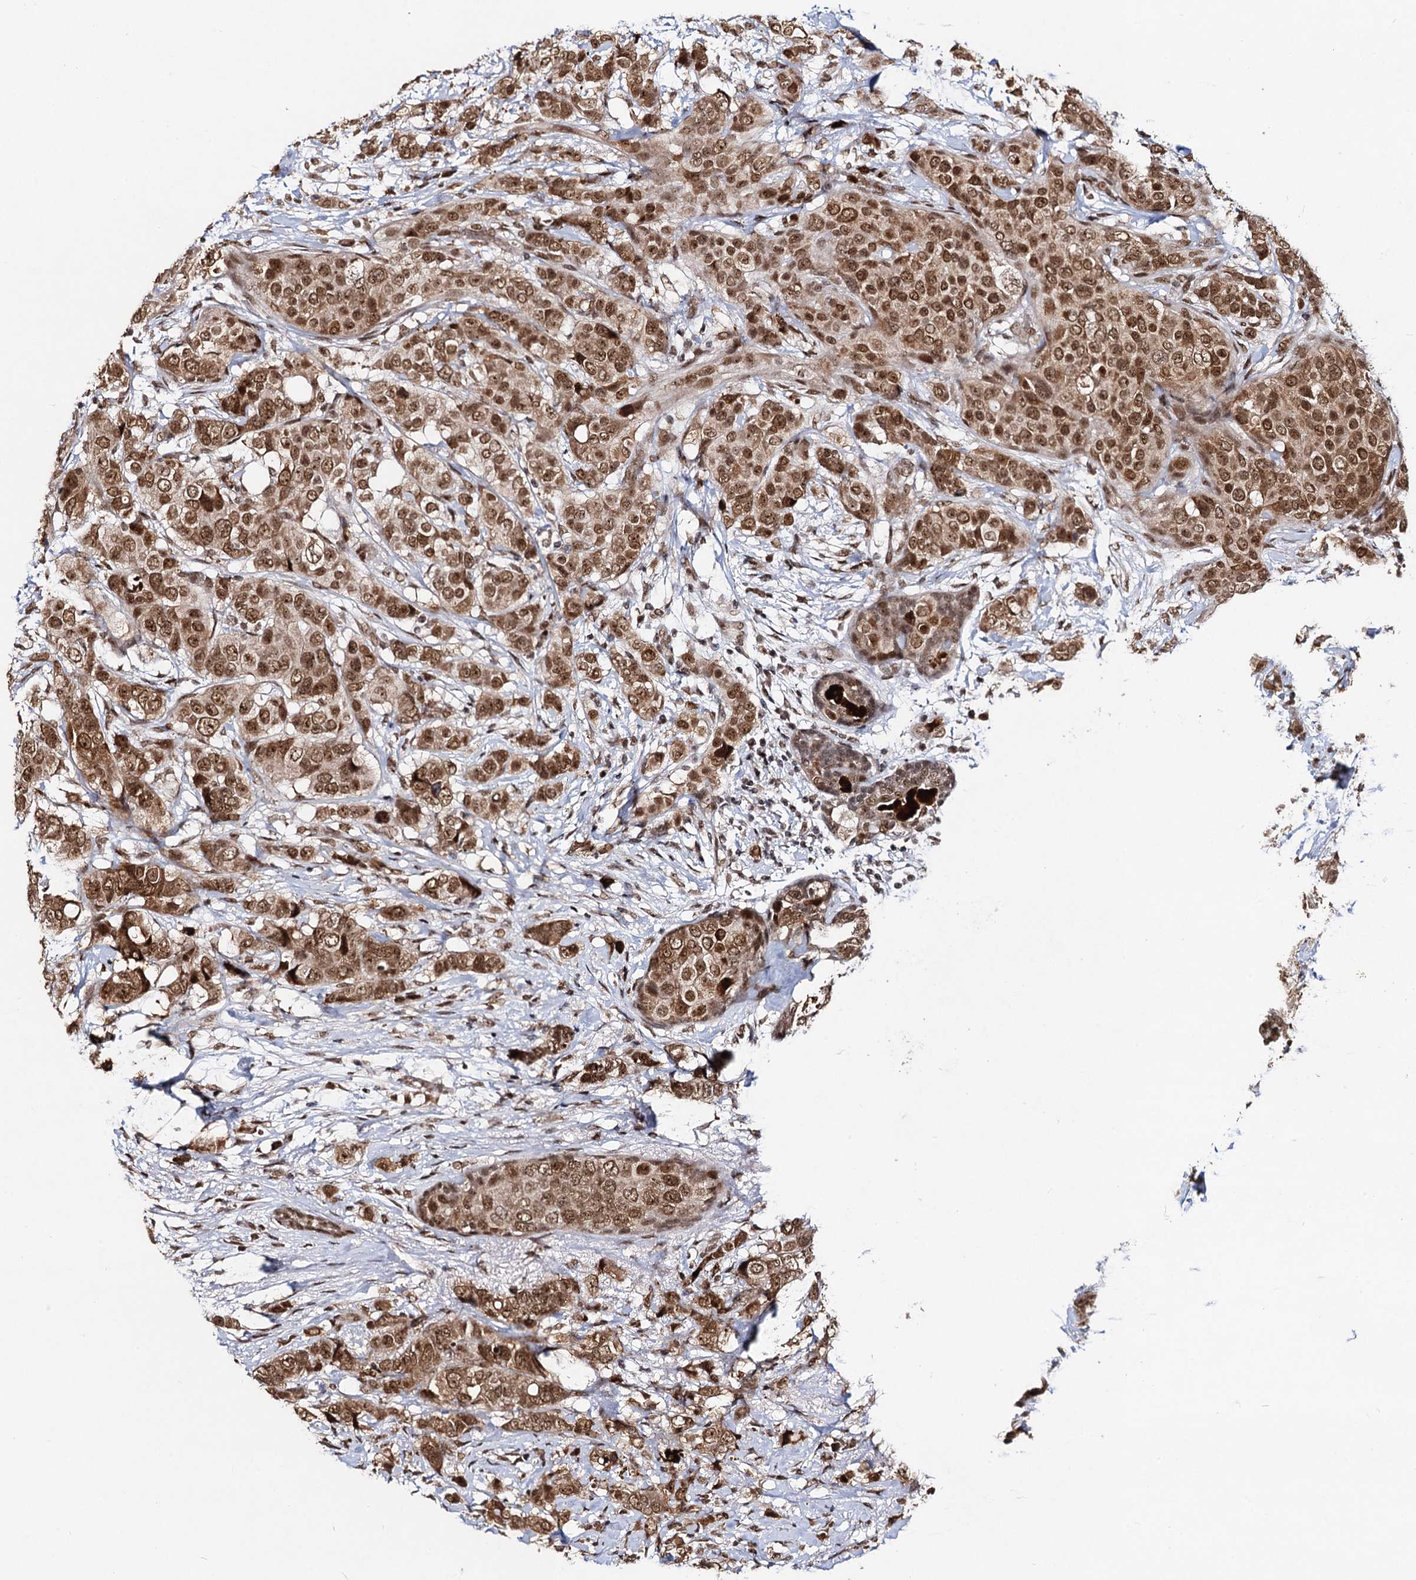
{"staining": {"intensity": "moderate", "quantity": ">75%", "location": "nuclear"}, "tissue": "breast cancer", "cell_type": "Tumor cells", "image_type": "cancer", "snomed": [{"axis": "morphology", "description": "Lobular carcinoma"}, {"axis": "topography", "description": "Breast"}], "caption": "This histopathology image exhibits breast cancer stained with immunohistochemistry (IHC) to label a protein in brown. The nuclear of tumor cells show moderate positivity for the protein. Nuclei are counter-stained blue.", "gene": "SFSWAP", "patient": {"sex": "female", "age": 51}}